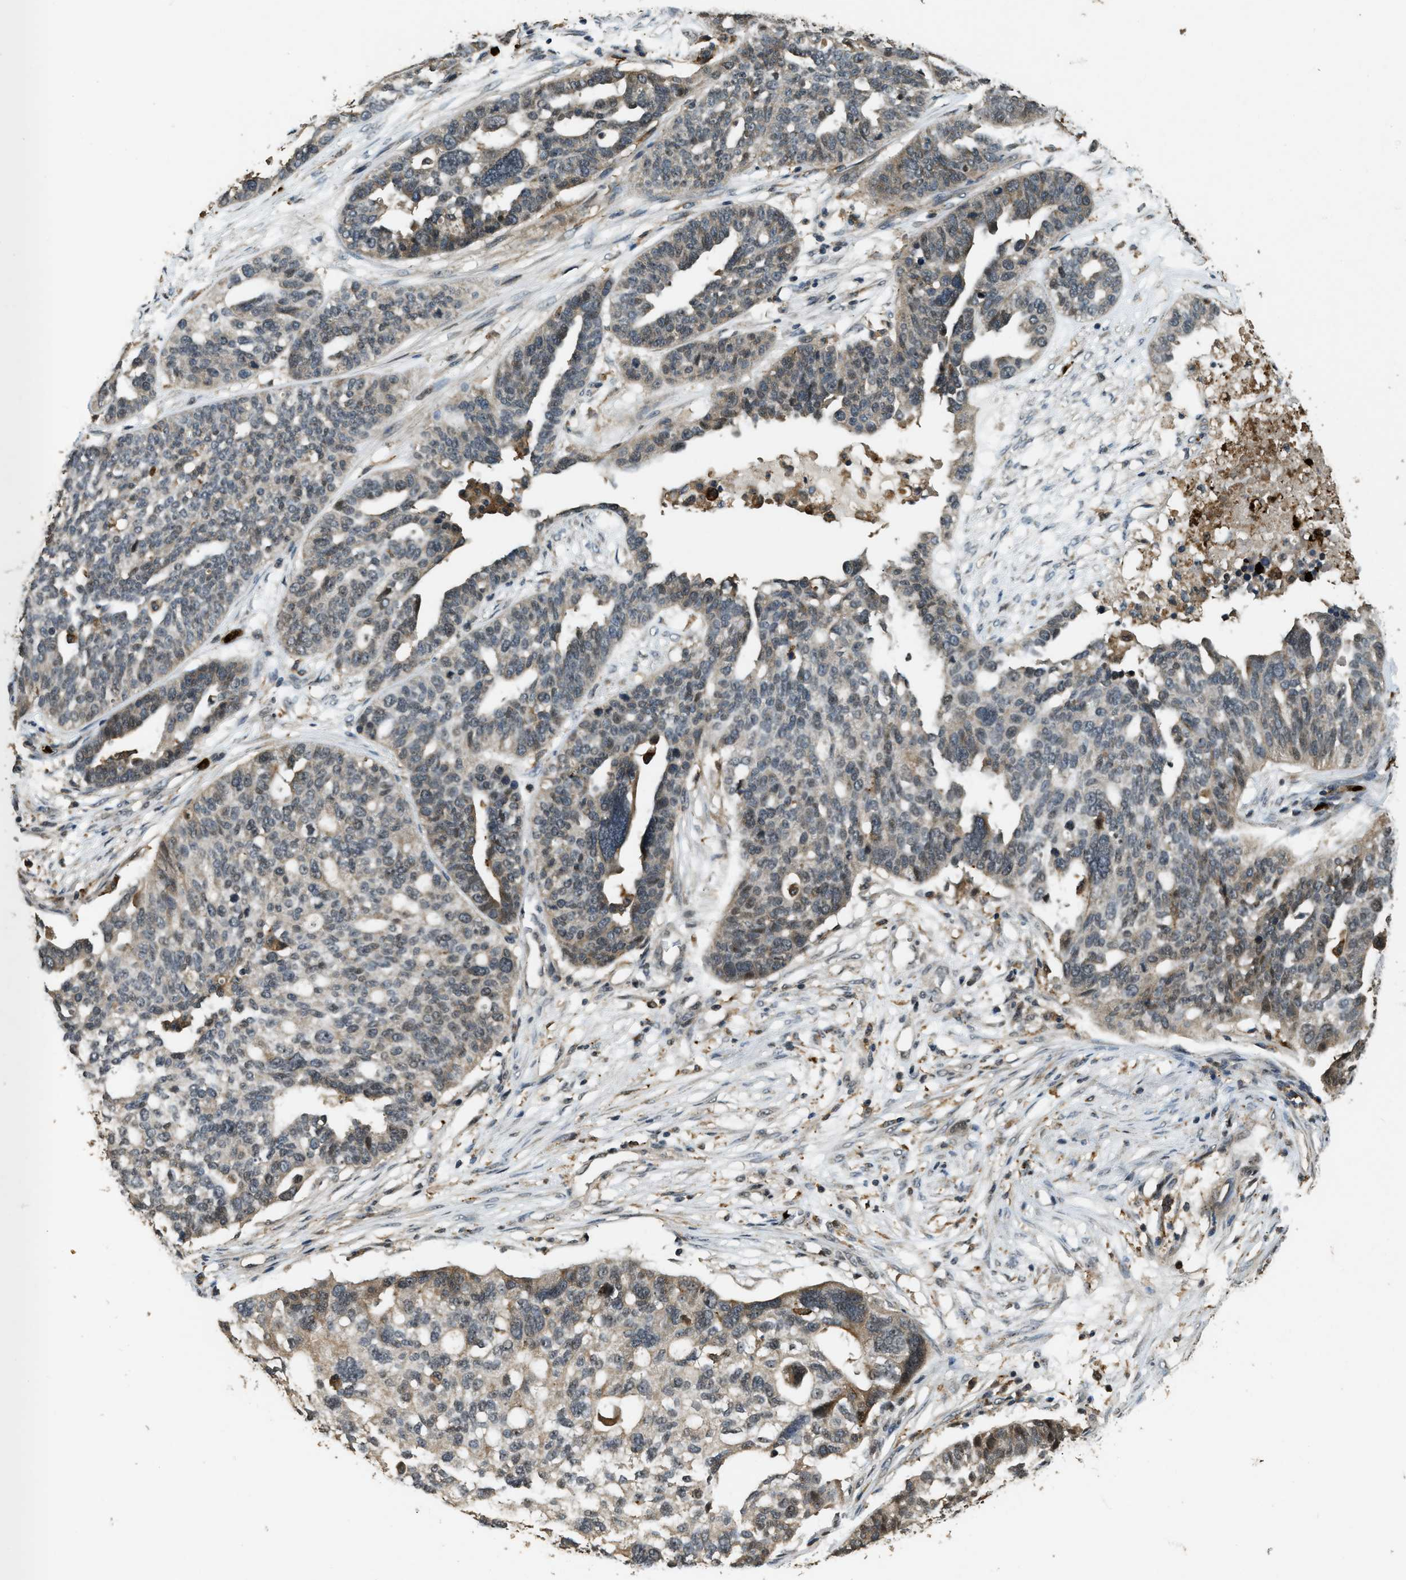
{"staining": {"intensity": "moderate", "quantity": "<25%", "location": "cytoplasmic/membranous"}, "tissue": "ovarian cancer", "cell_type": "Tumor cells", "image_type": "cancer", "snomed": [{"axis": "morphology", "description": "Cystadenocarcinoma, serous, NOS"}, {"axis": "topography", "description": "Ovary"}], "caption": "Tumor cells display low levels of moderate cytoplasmic/membranous expression in approximately <25% of cells in human ovarian cancer (serous cystadenocarcinoma).", "gene": "RNF141", "patient": {"sex": "female", "age": 59}}